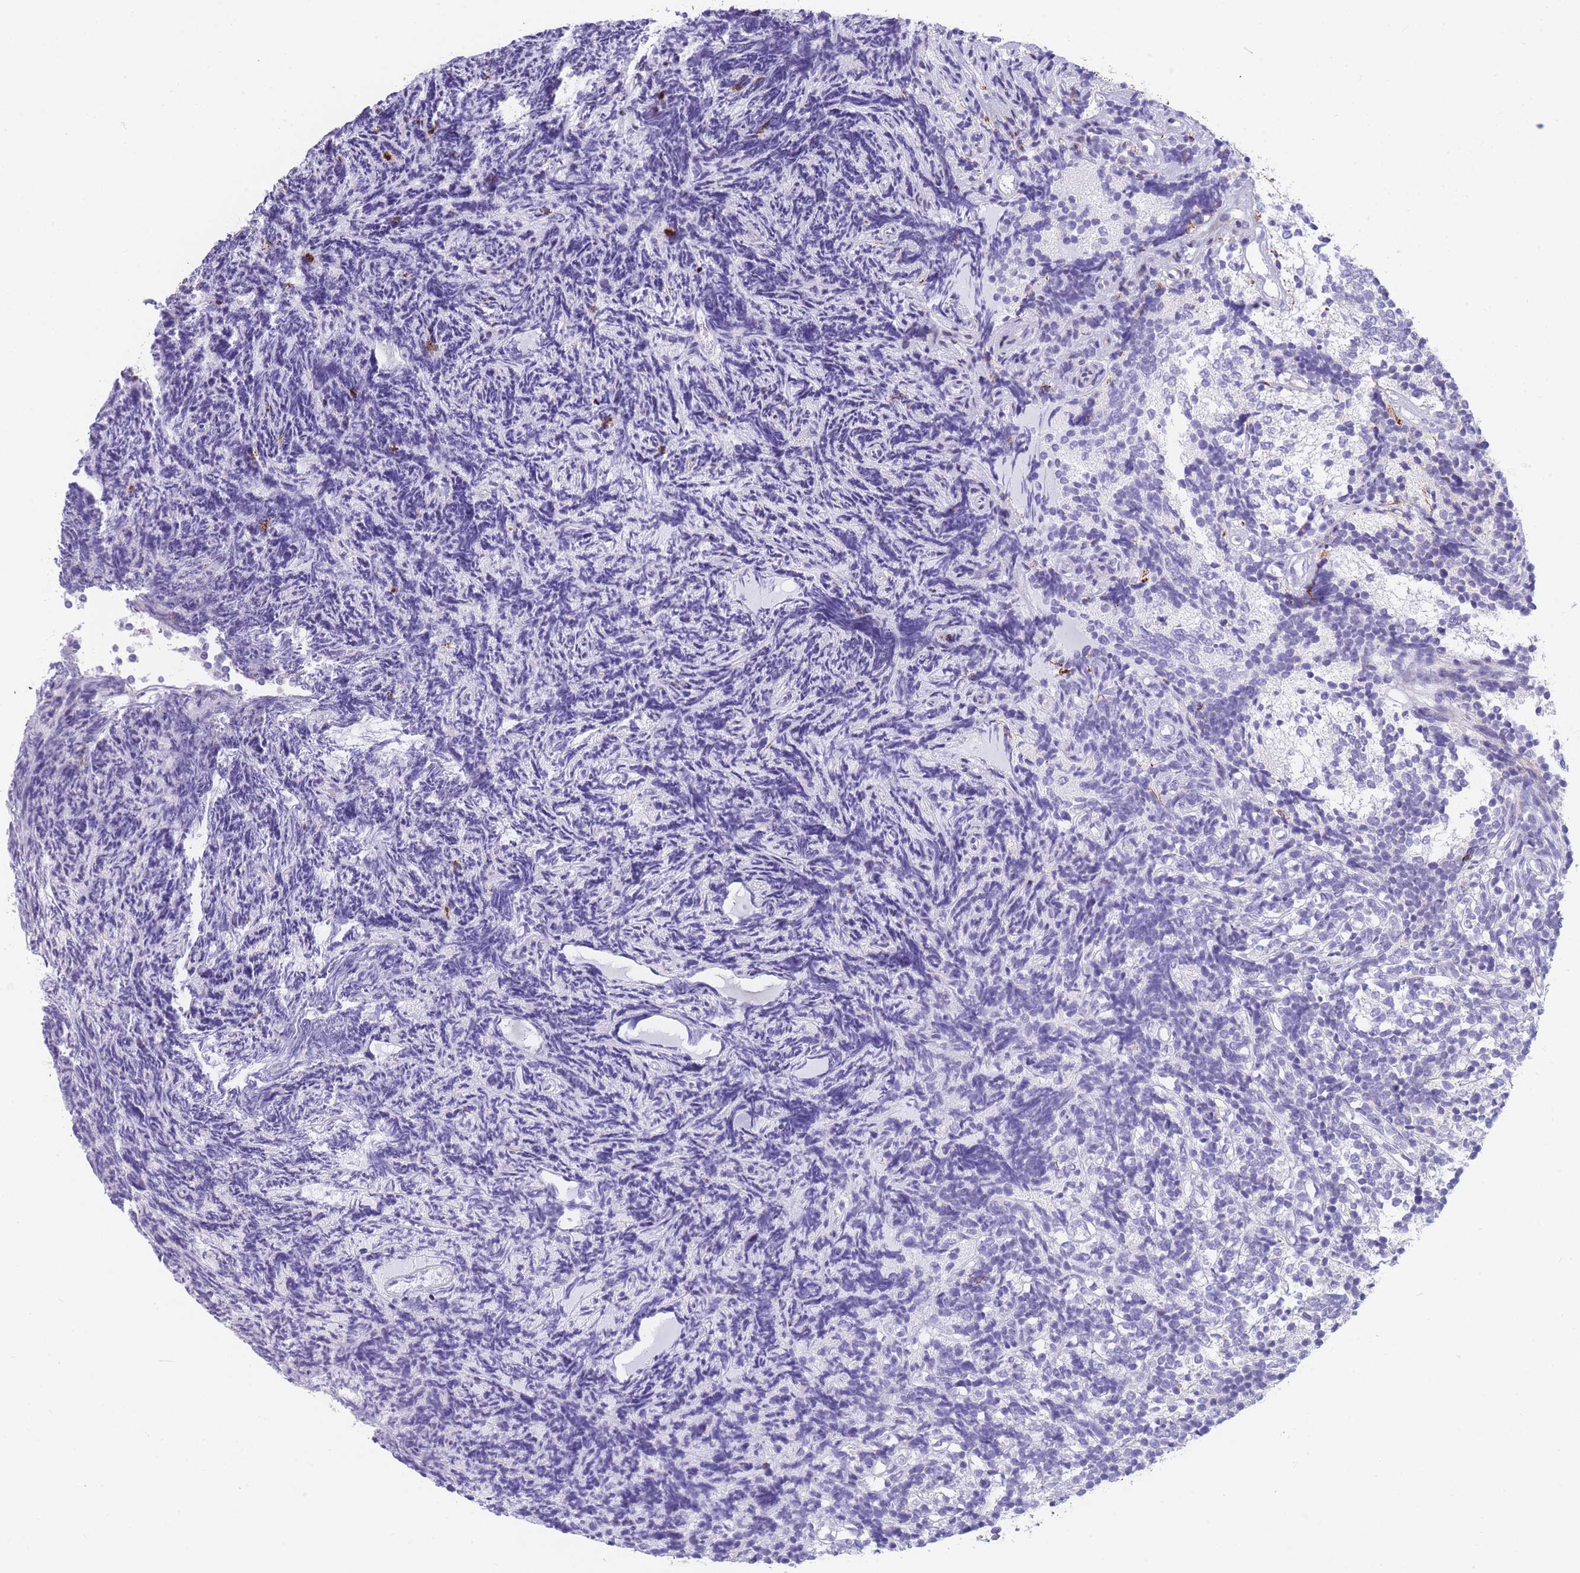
{"staining": {"intensity": "negative", "quantity": "none", "location": "none"}, "tissue": "glioma", "cell_type": "Tumor cells", "image_type": "cancer", "snomed": [{"axis": "morphology", "description": "Glioma, malignant, Low grade"}, {"axis": "topography", "description": "Brain"}], "caption": "IHC photomicrograph of neoplastic tissue: glioma stained with DAB shows no significant protein expression in tumor cells.", "gene": "SHCBP1", "patient": {"sex": "female", "age": 1}}